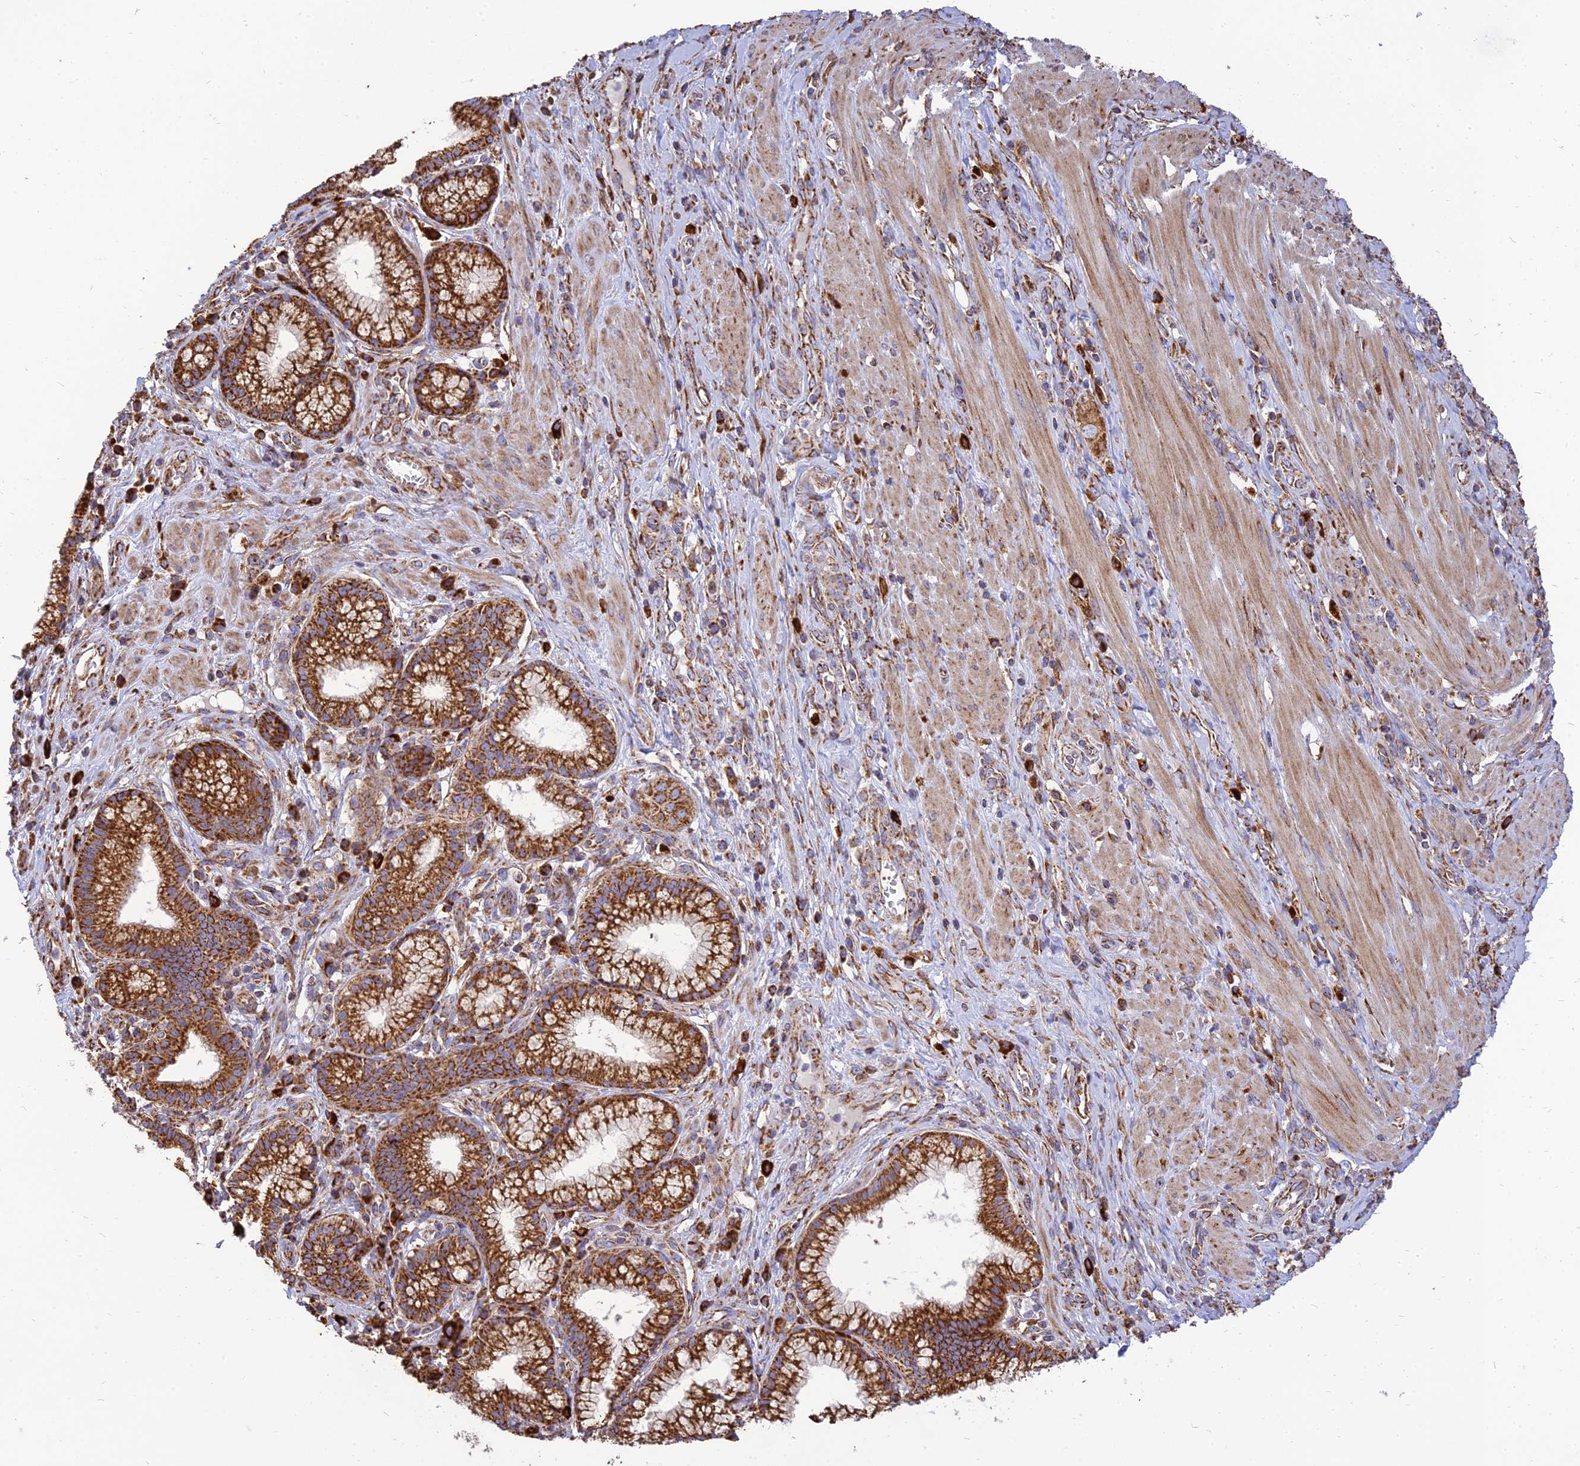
{"staining": {"intensity": "strong", "quantity": ">75%", "location": "cytoplasmic/membranous"}, "tissue": "pancreatic cancer", "cell_type": "Tumor cells", "image_type": "cancer", "snomed": [{"axis": "morphology", "description": "Adenocarcinoma, NOS"}, {"axis": "topography", "description": "Pancreas"}], "caption": "Tumor cells reveal high levels of strong cytoplasmic/membranous staining in about >75% of cells in pancreatic cancer.", "gene": "THUMPD2", "patient": {"sex": "male", "age": 72}}